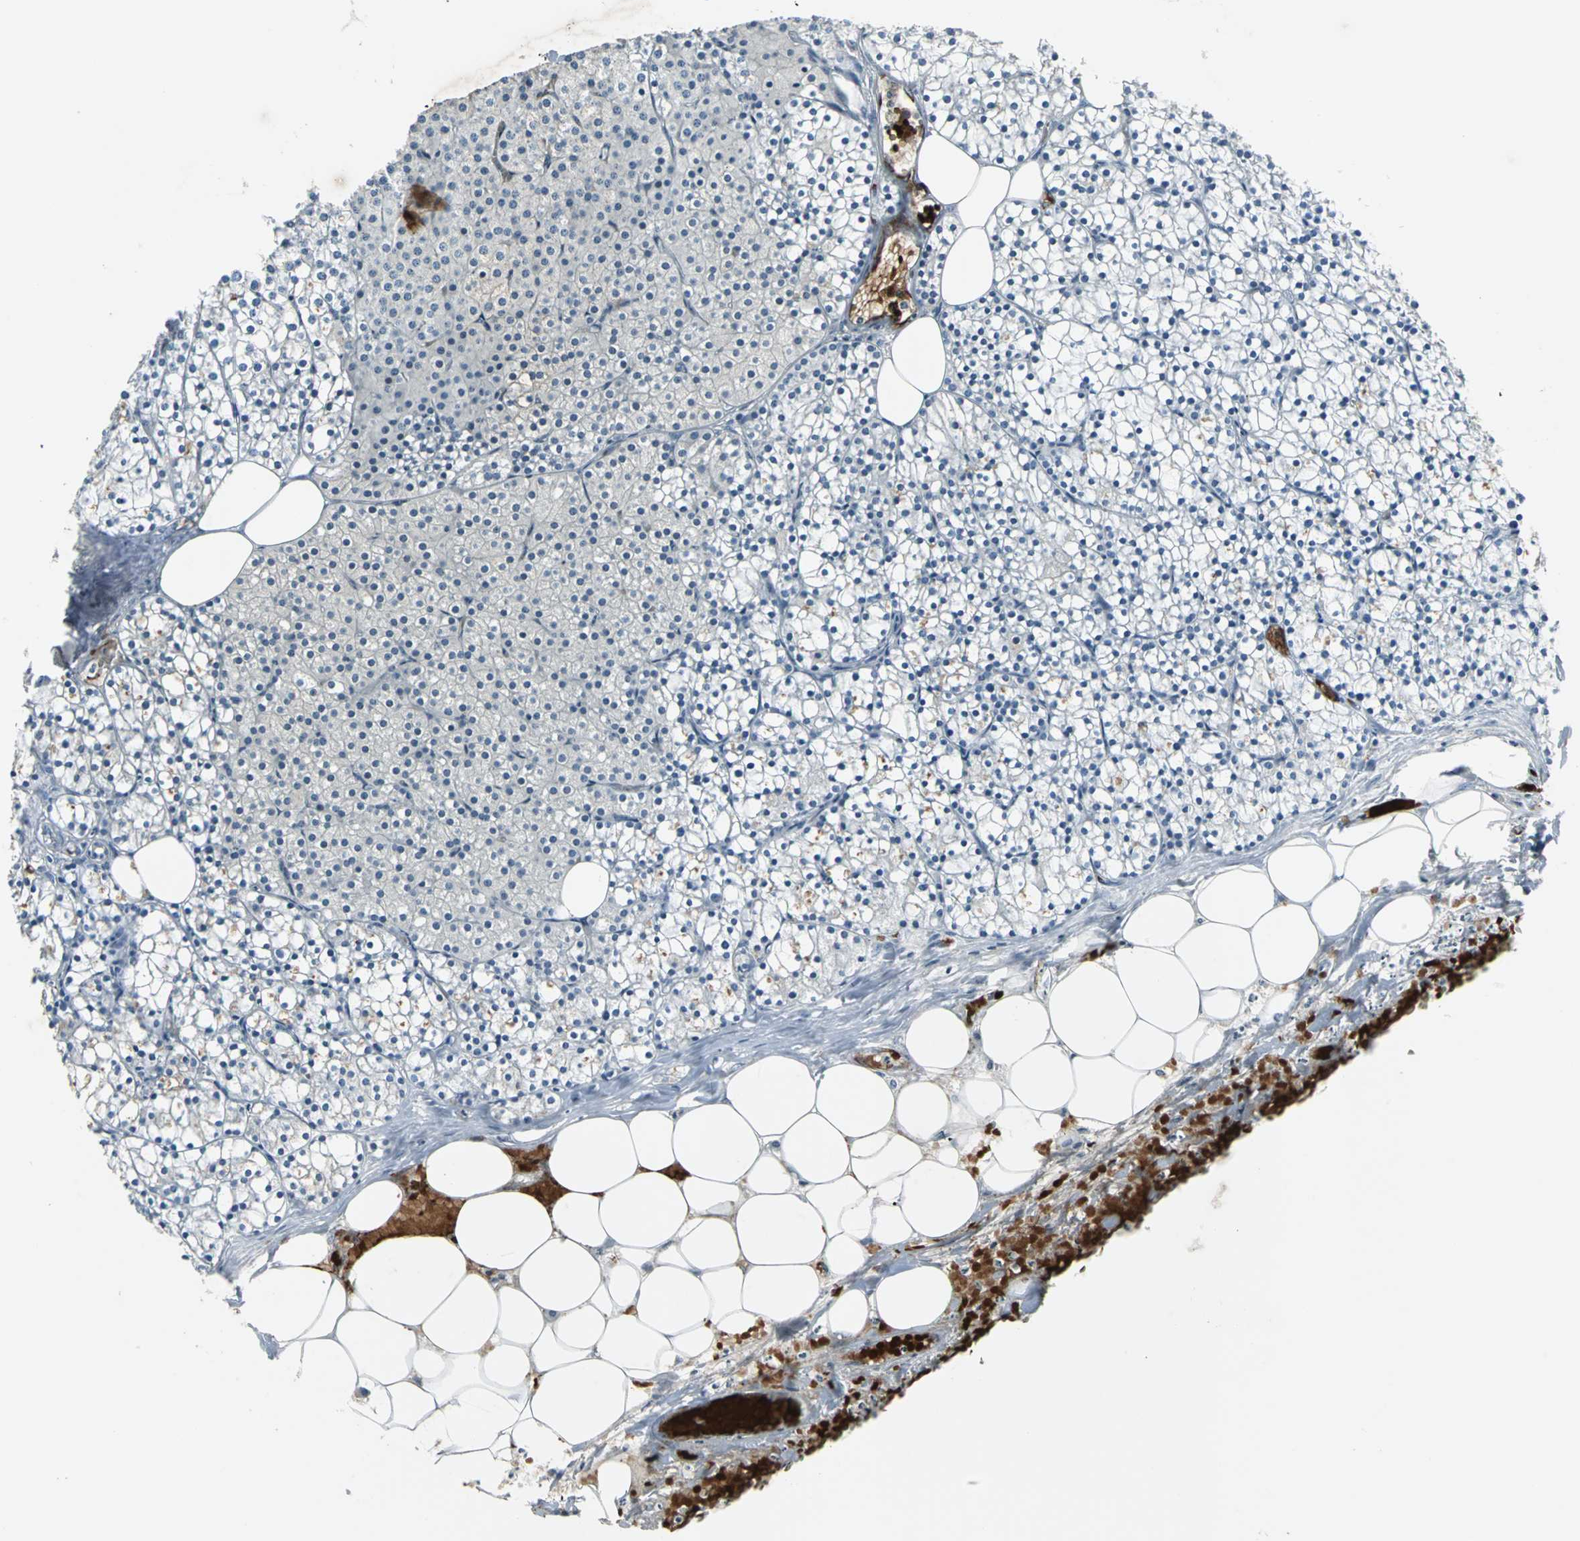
{"staining": {"intensity": "weak", "quantity": "25%-75%", "location": "nuclear"}, "tissue": "parathyroid gland", "cell_type": "Glandular cells", "image_type": "normal", "snomed": [{"axis": "morphology", "description": "Normal tissue, NOS"}, {"axis": "topography", "description": "Parathyroid gland"}], "caption": "Immunohistochemical staining of unremarkable human parathyroid gland demonstrates low levels of weak nuclear staining in about 25%-75% of glandular cells. Using DAB (3,3'-diaminobenzidine) (brown) and hematoxylin (blue) stains, captured at high magnification using brightfield microscopy.", "gene": "GLI3", "patient": {"sex": "female", "age": 63}}